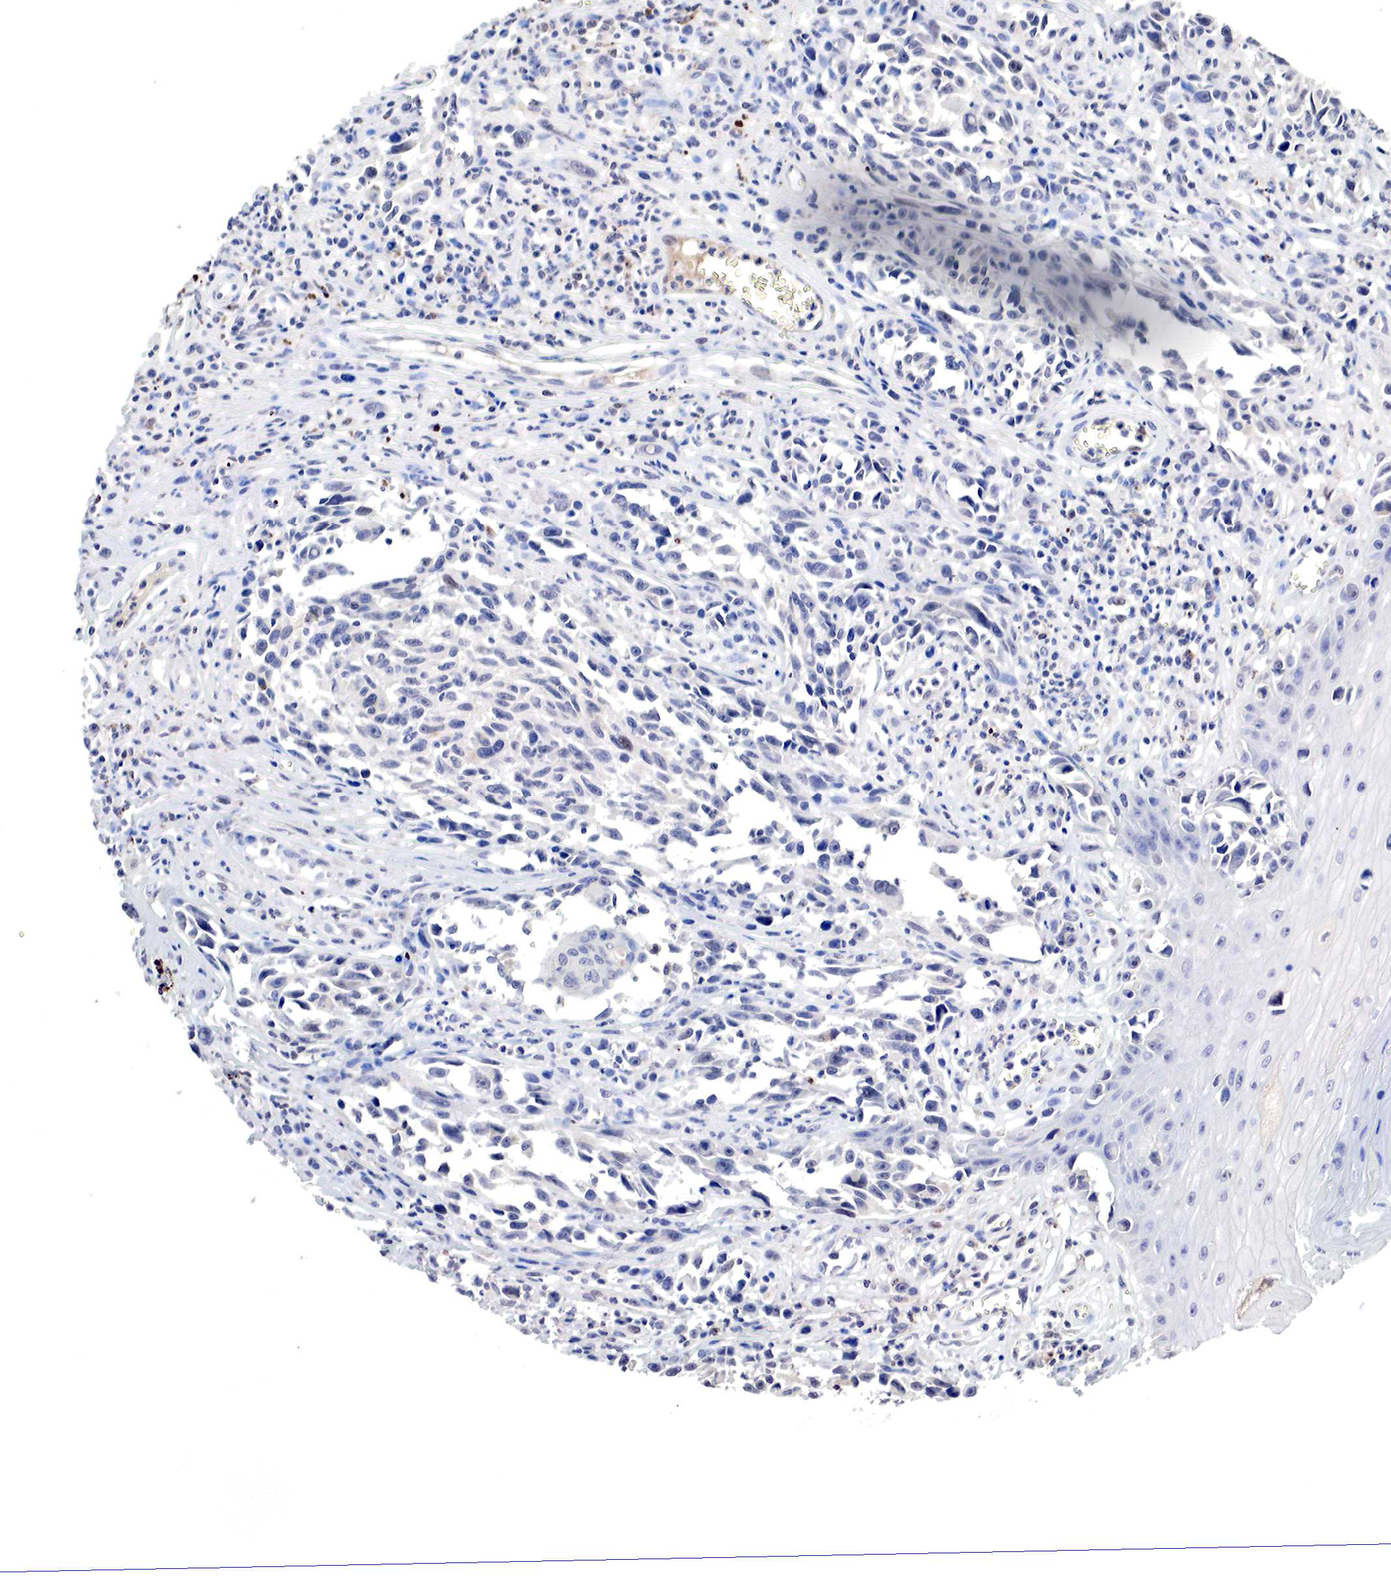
{"staining": {"intensity": "negative", "quantity": "none", "location": "none"}, "tissue": "melanoma", "cell_type": "Tumor cells", "image_type": "cancer", "snomed": [{"axis": "morphology", "description": "Malignant melanoma, NOS"}, {"axis": "topography", "description": "Skin"}], "caption": "This is an IHC micrograph of malignant melanoma. There is no positivity in tumor cells.", "gene": "DACH2", "patient": {"sex": "female", "age": 82}}